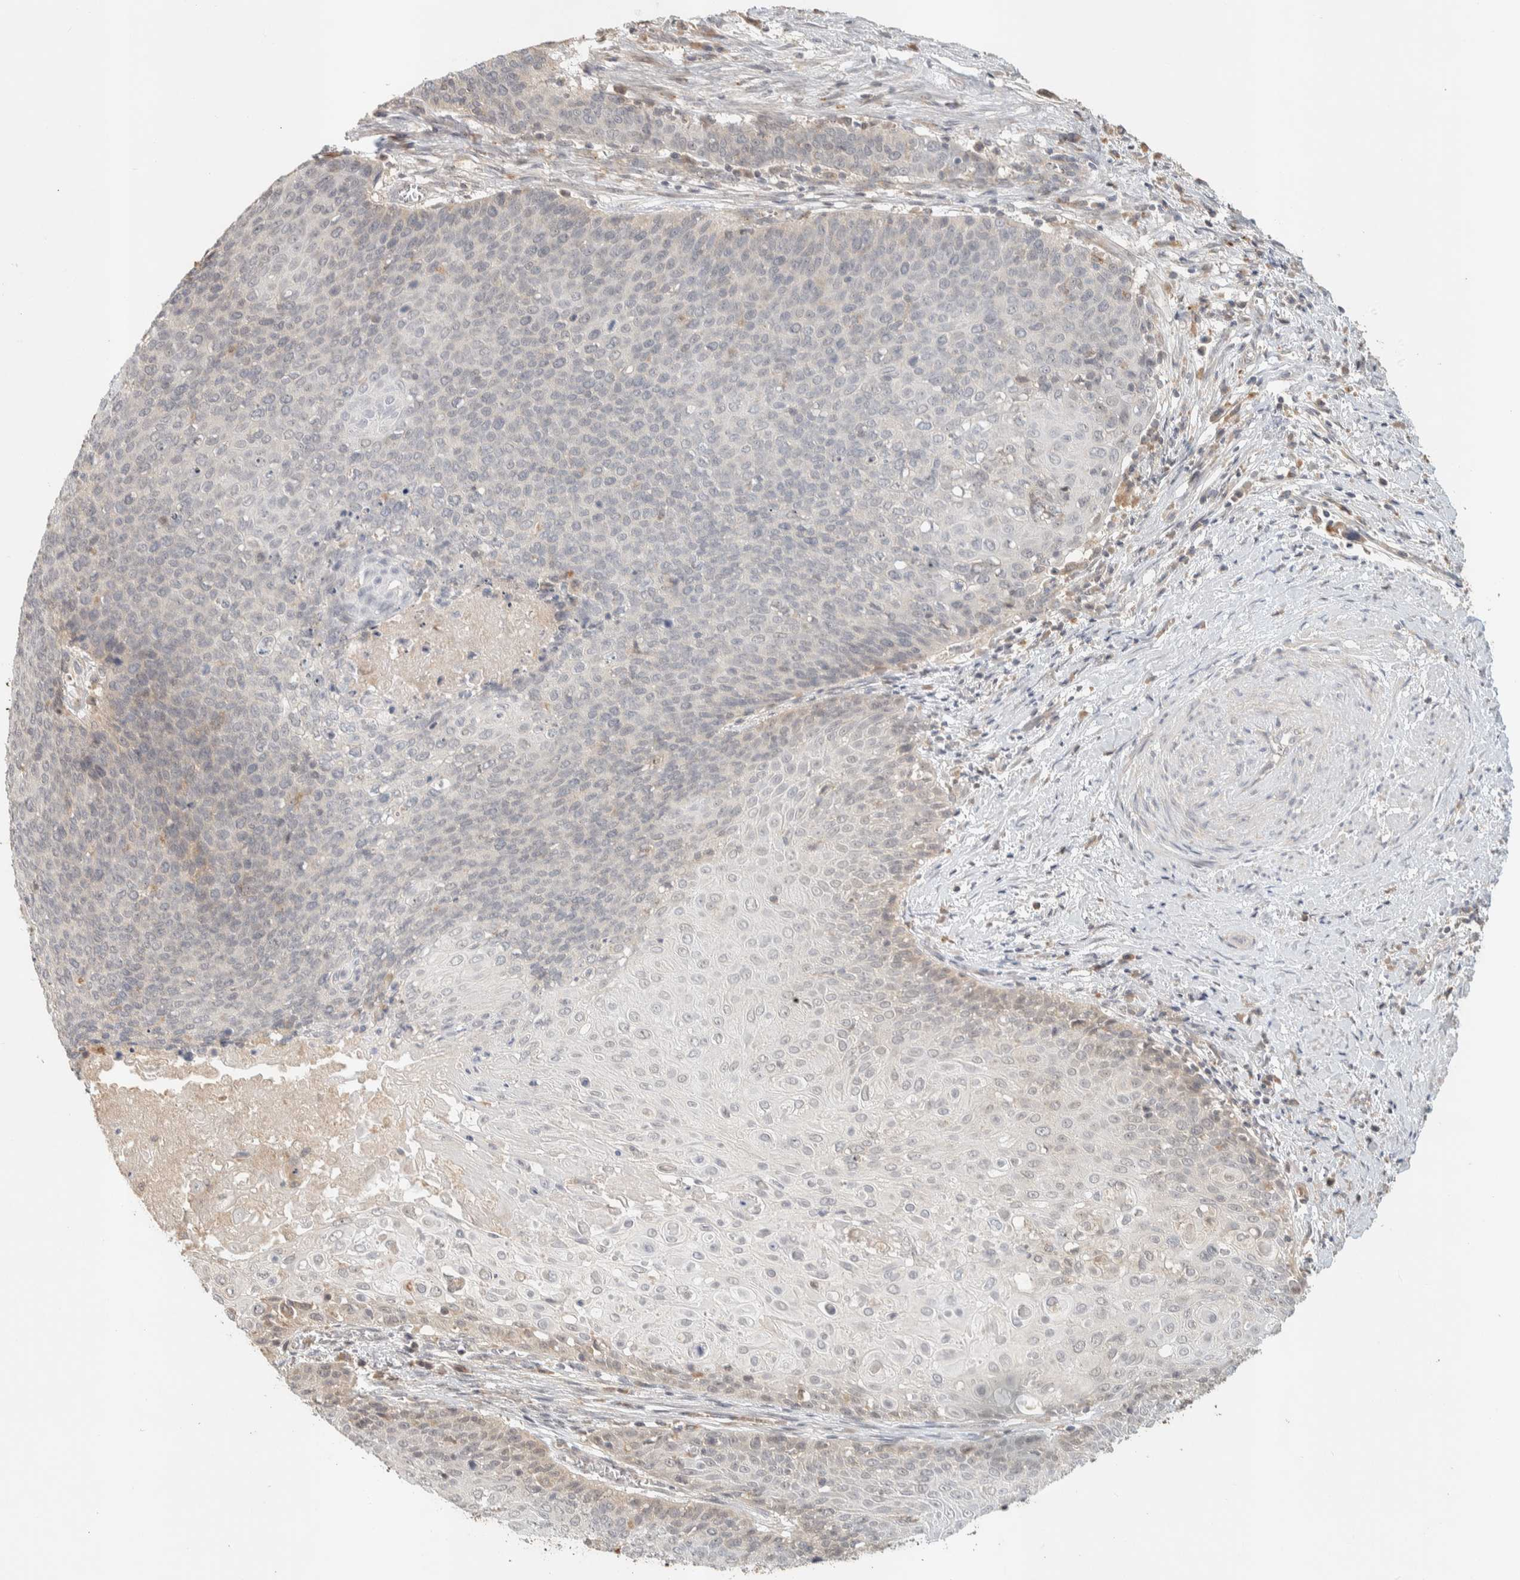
{"staining": {"intensity": "negative", "quantity": "none", "location": "none"}, "tissue": "cervical cancer", "cell_type": "Tumor cells", "image_type": "cancer", "snomed": [{"axis": "morphology", "description": "Squamous cell carcinoma, NOS"}, {"axis": "topography", "description": "Cervix"}], "caption": "Tumor cells show no significant protein expression in cervical squamous cell carcinoma. (Stains: DAB IHC with hematoxylin counter stain, Microscopy: brightfield microscopy at high magnification).", "gene": "ITPA", "patient": {"sex": "female", "age": 39}}